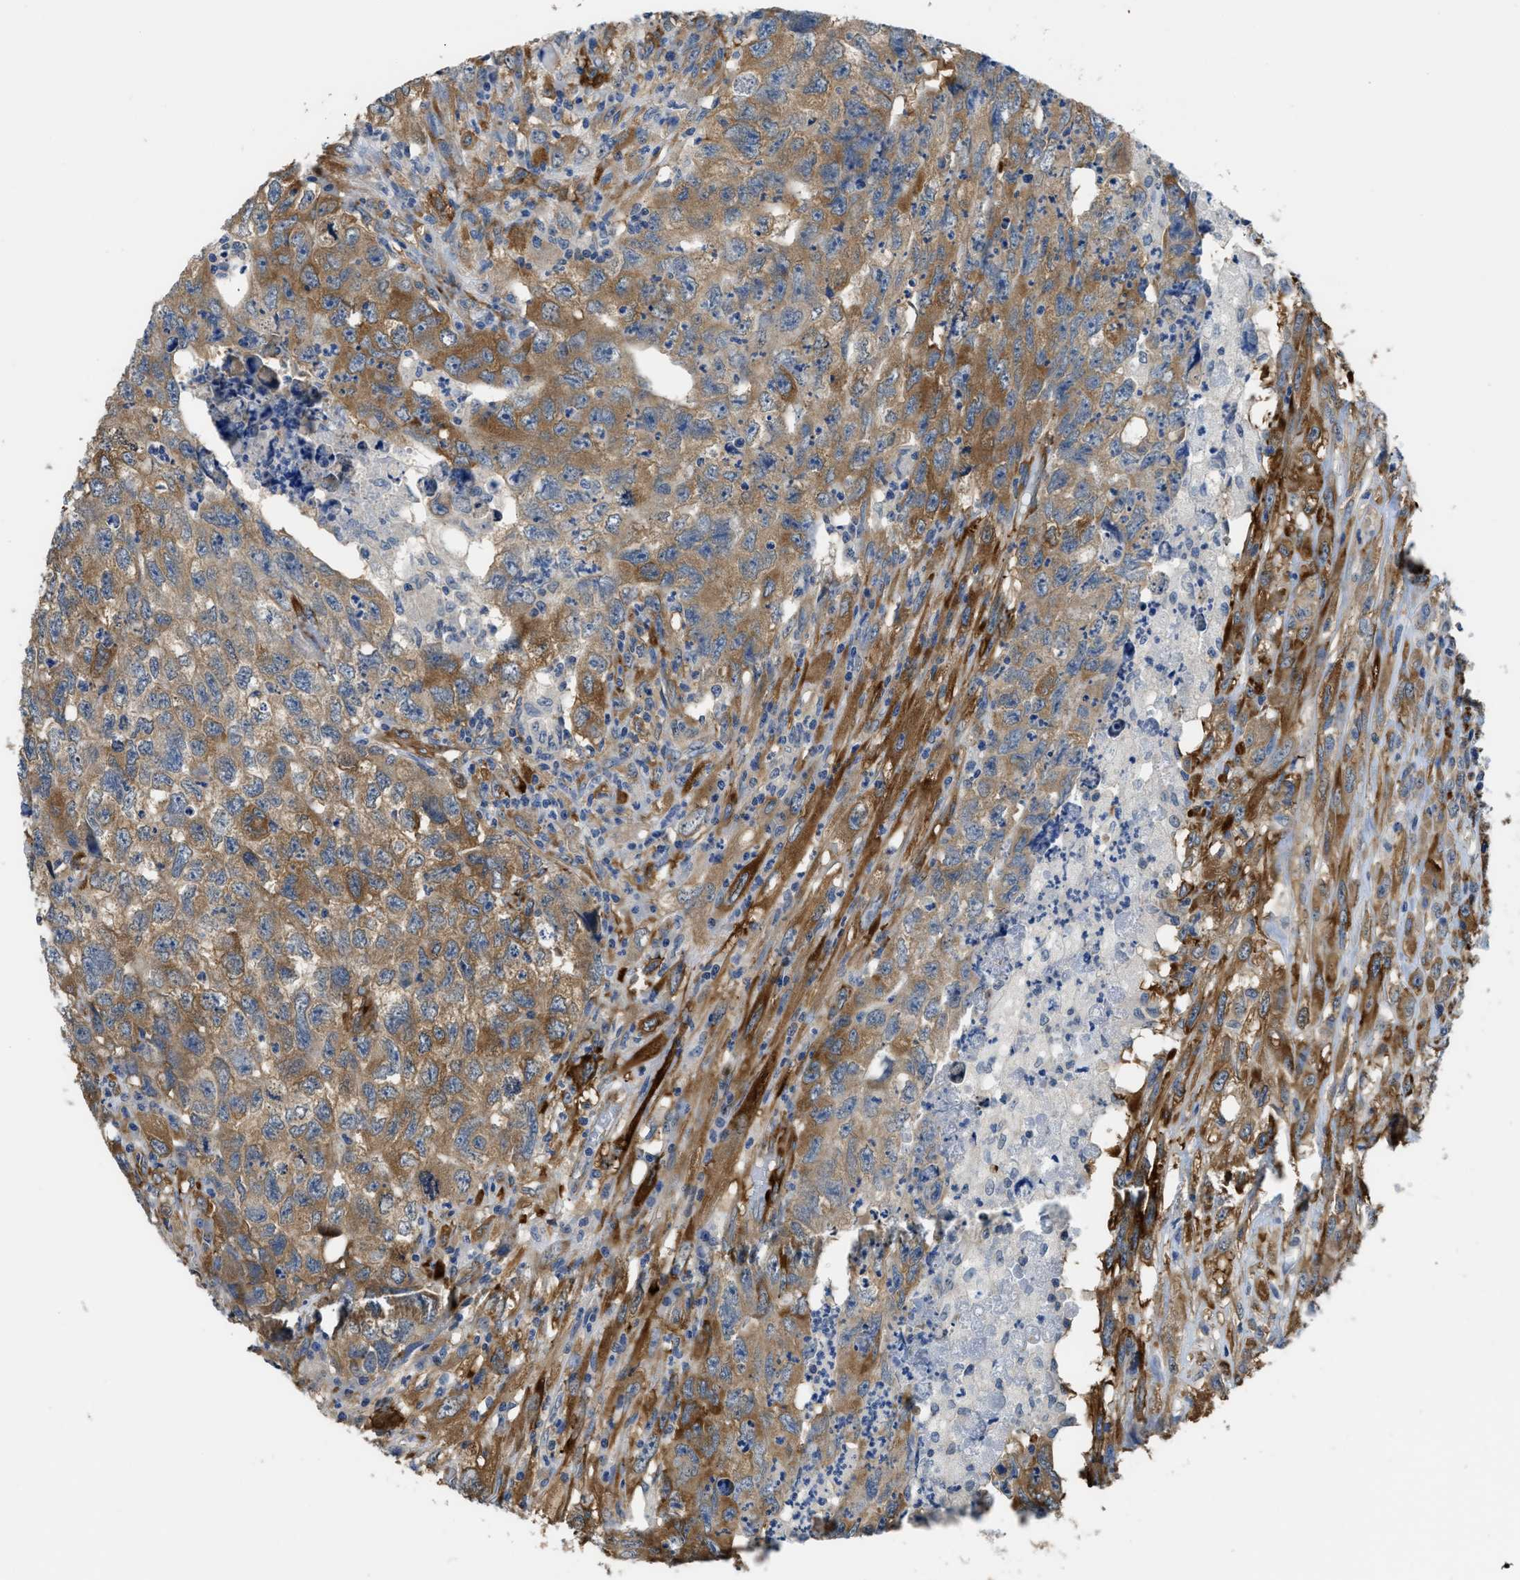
{"staining": {"intensity": "strong", "quantity": ">75%", "location": "cytoplasmic/membranous"}, "tissue": "testis cancer", "cell_type": "Tumor cells", "image_type": "cancer", "snomed": [{"axis": "morphology", "description": "Carcinoma, Embryonal, NOS"}, {"axis": "topography", "description": "Testis"}], "caption": "A high amount of strong cytoplasmic/membranous positivity is seen in approximately >75% of tumor cells in testis cancer tissue.", "gene": "ZSWIM5", "patient": {"sex": "male", "age": 32}}